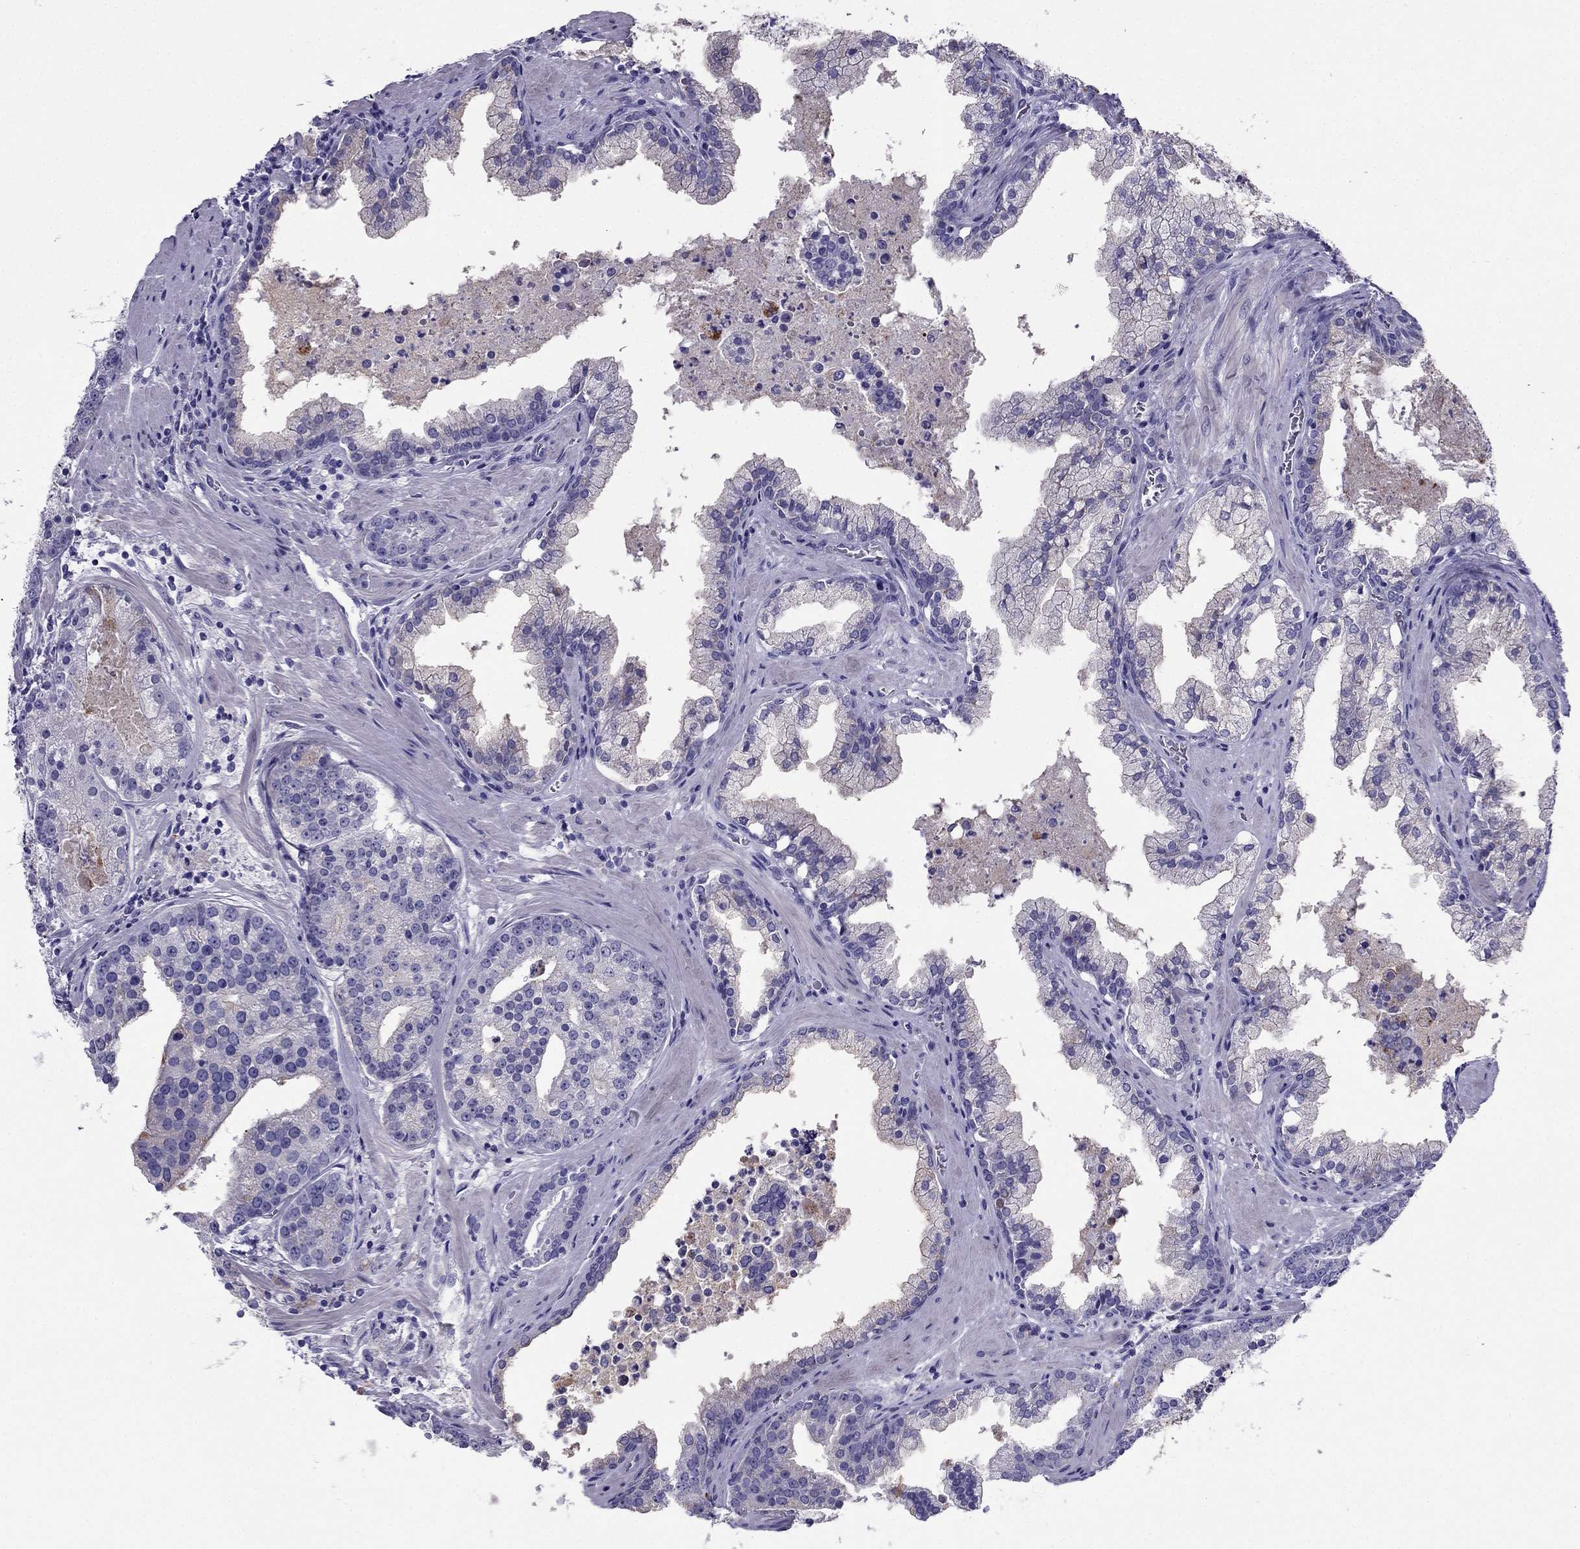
{"staining": {"intensity": "negative", "quantity": "none", "location": "none"}, "tissue": "prostate cancer", "cell_type": "Tumor cells", "image_type": "cancer", "snomed": [{"axis": "morphology", "description": "Adenocarcinoma, NOS"}, {"axis": "topography", "description": "Prostate and seminal vesicle, NOS"}, {"axis": "topography", "description": "Prostate"}], "caption": "This is a photomicrograph of IHC staining of prostate adenocarcinoma, which shows no positivity in tumor cells.", "gene": "PTH", "patient": {"sex": "male", "age": 44}}